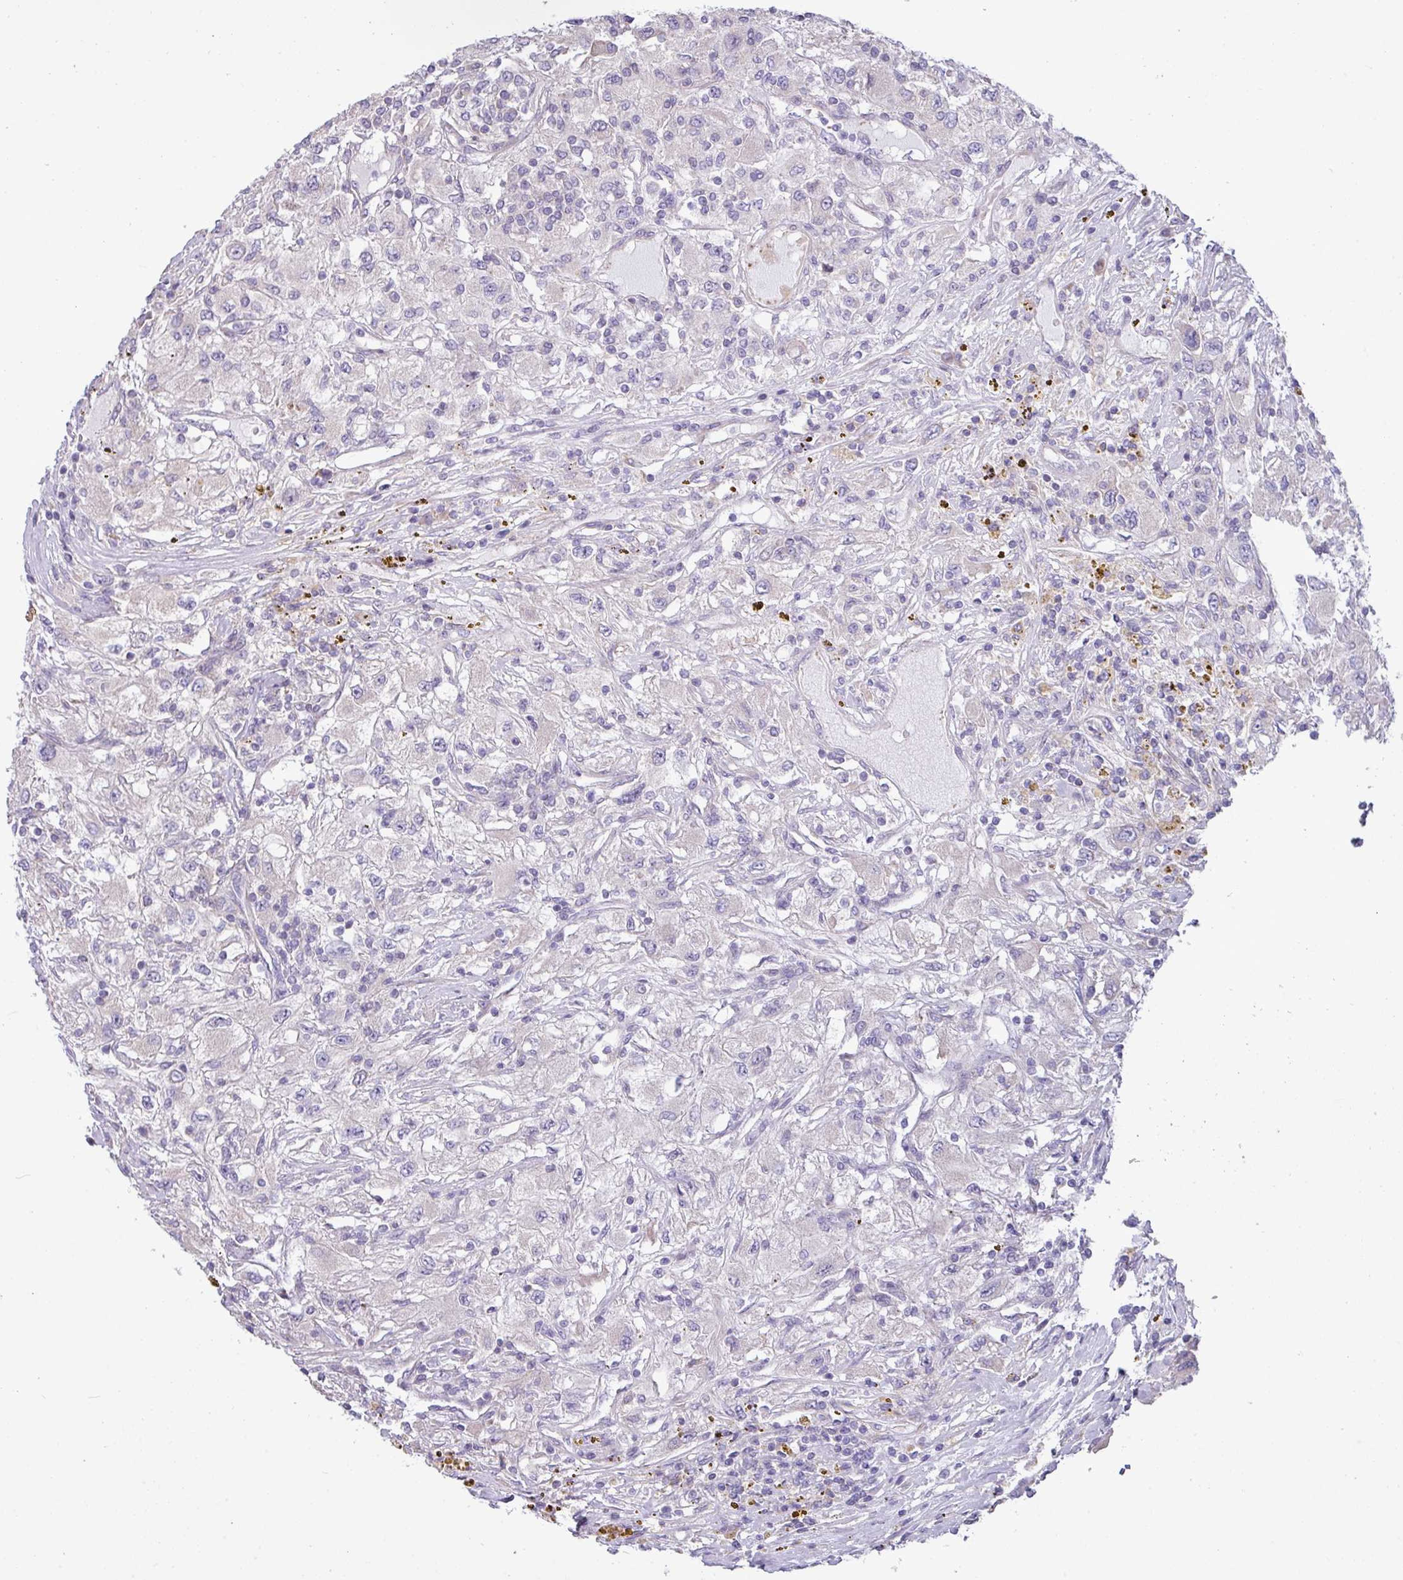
{"staining": {"intensity": "negative", "quantity": "none", "location": "none"}, "tissue": "renal cancer", "cell_type": "Tumor cells", "image_type": "cancer", "snomed": [{"axis": "morphology", "description": "Adenocarcinoma, NOS"}, {"axis": "topography", "description": "Kidney"}], "caption": "An image of human renal cancer is negative for staining in tumor cells.", "gene": "IRGC", "patient": {"sex": "female", "age": 67}}